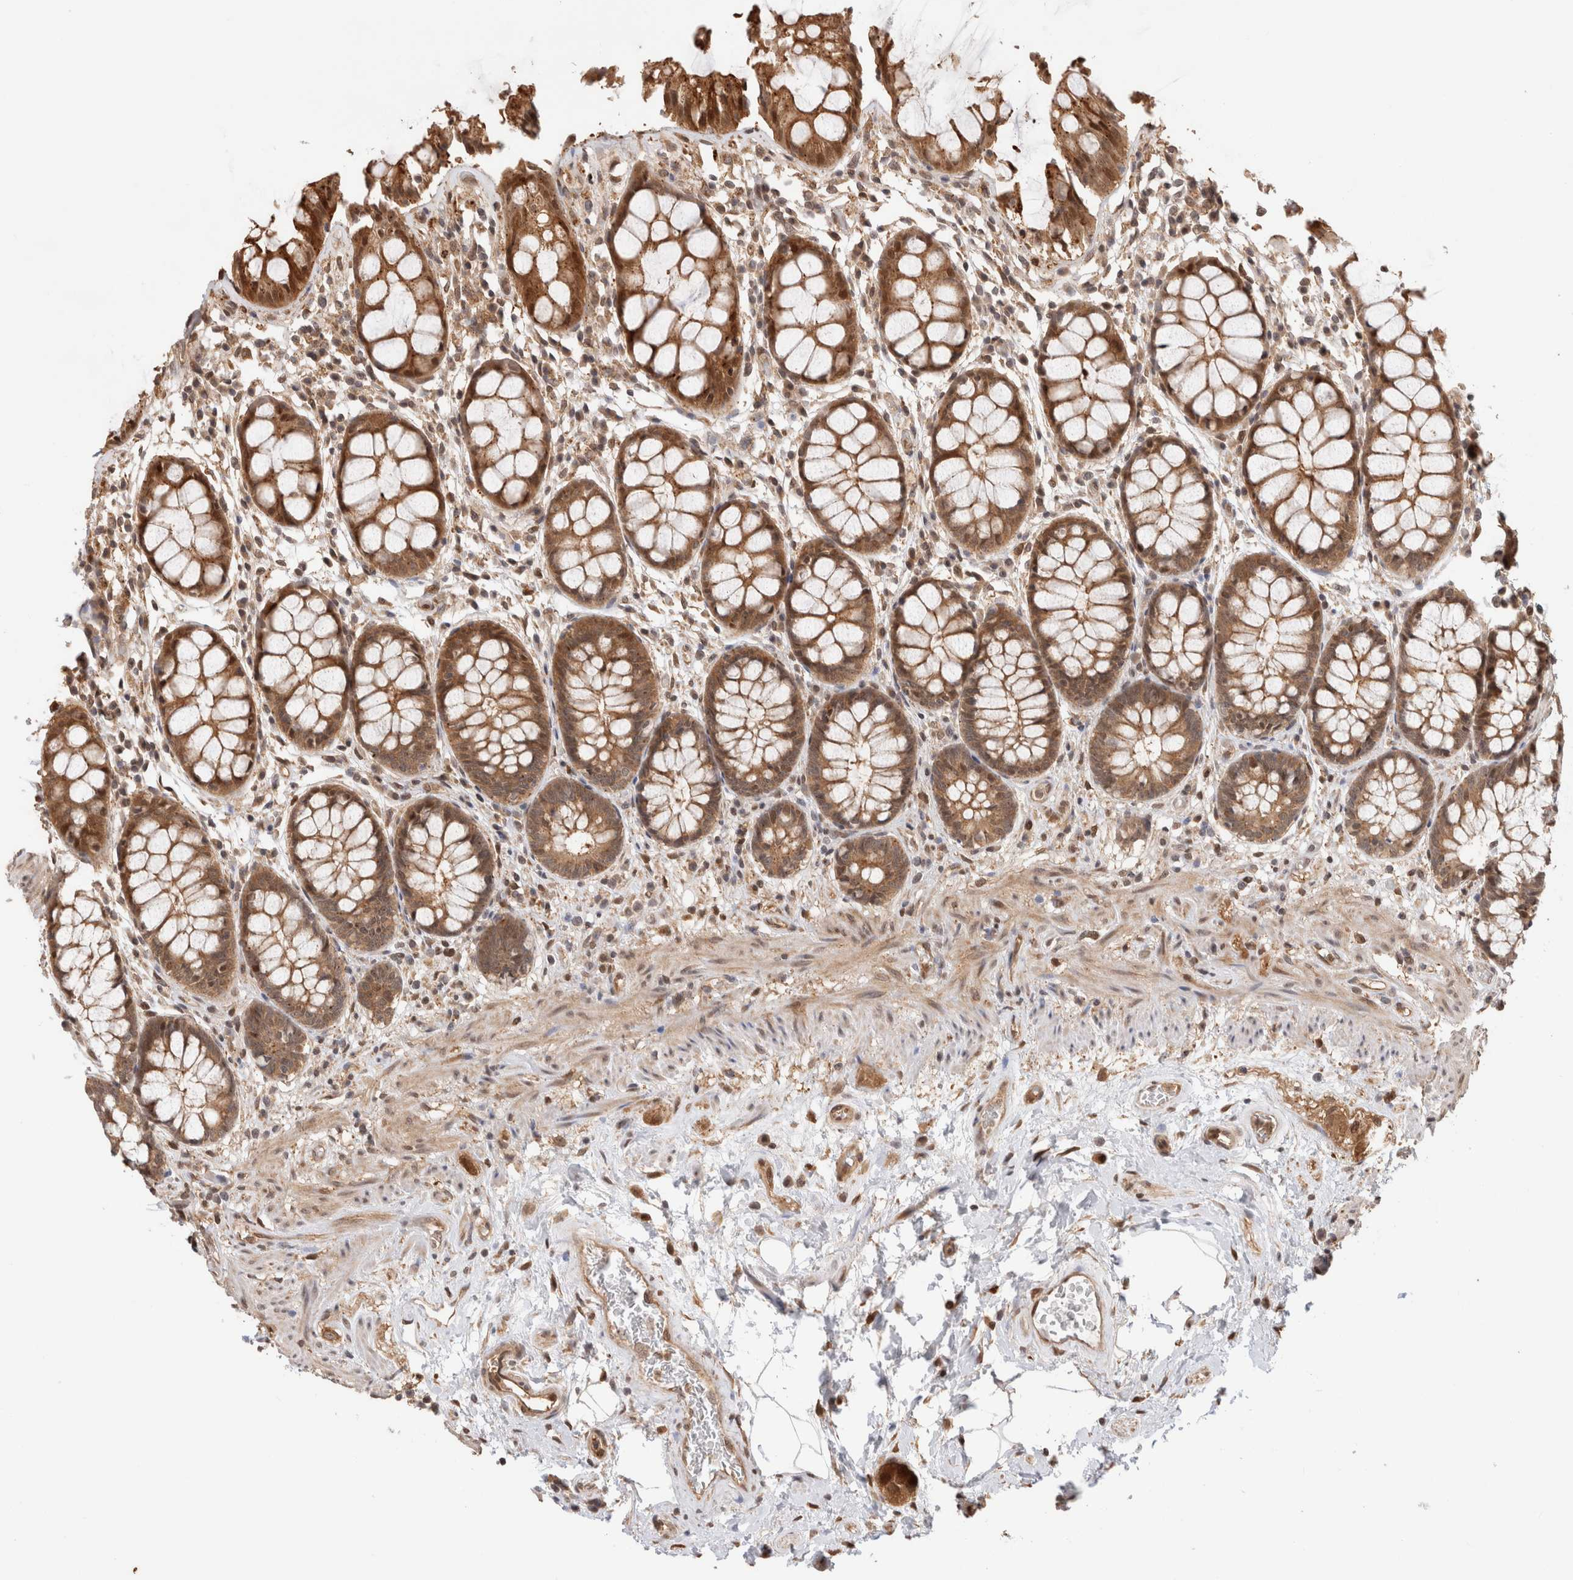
{"staining": {"intensity": "strong", "quantity": ">75%", "location": "cytoplasmic/membranous,nuclear"}, "tissue": "rectum", "cell_type": "Glandular cells", "image_type": "normal", "snomed": [{"axis": "morphology", "description": "Normal tissue, NOS"}, {"axis": "topography", "description": "Rectum"}], "caption": "Immunohistochemistry (DAB (3,3'-diaminobenzidine)) staining of unremarkable rectum demonstrates strong cytoplasmic/membranous,nuclear protein staining in about >75% of glandular cells. (IHC, brightfield microscopy, high magnification).", "gene": "OTUD6B", "patient": {"sex": "male", "age": 64}}